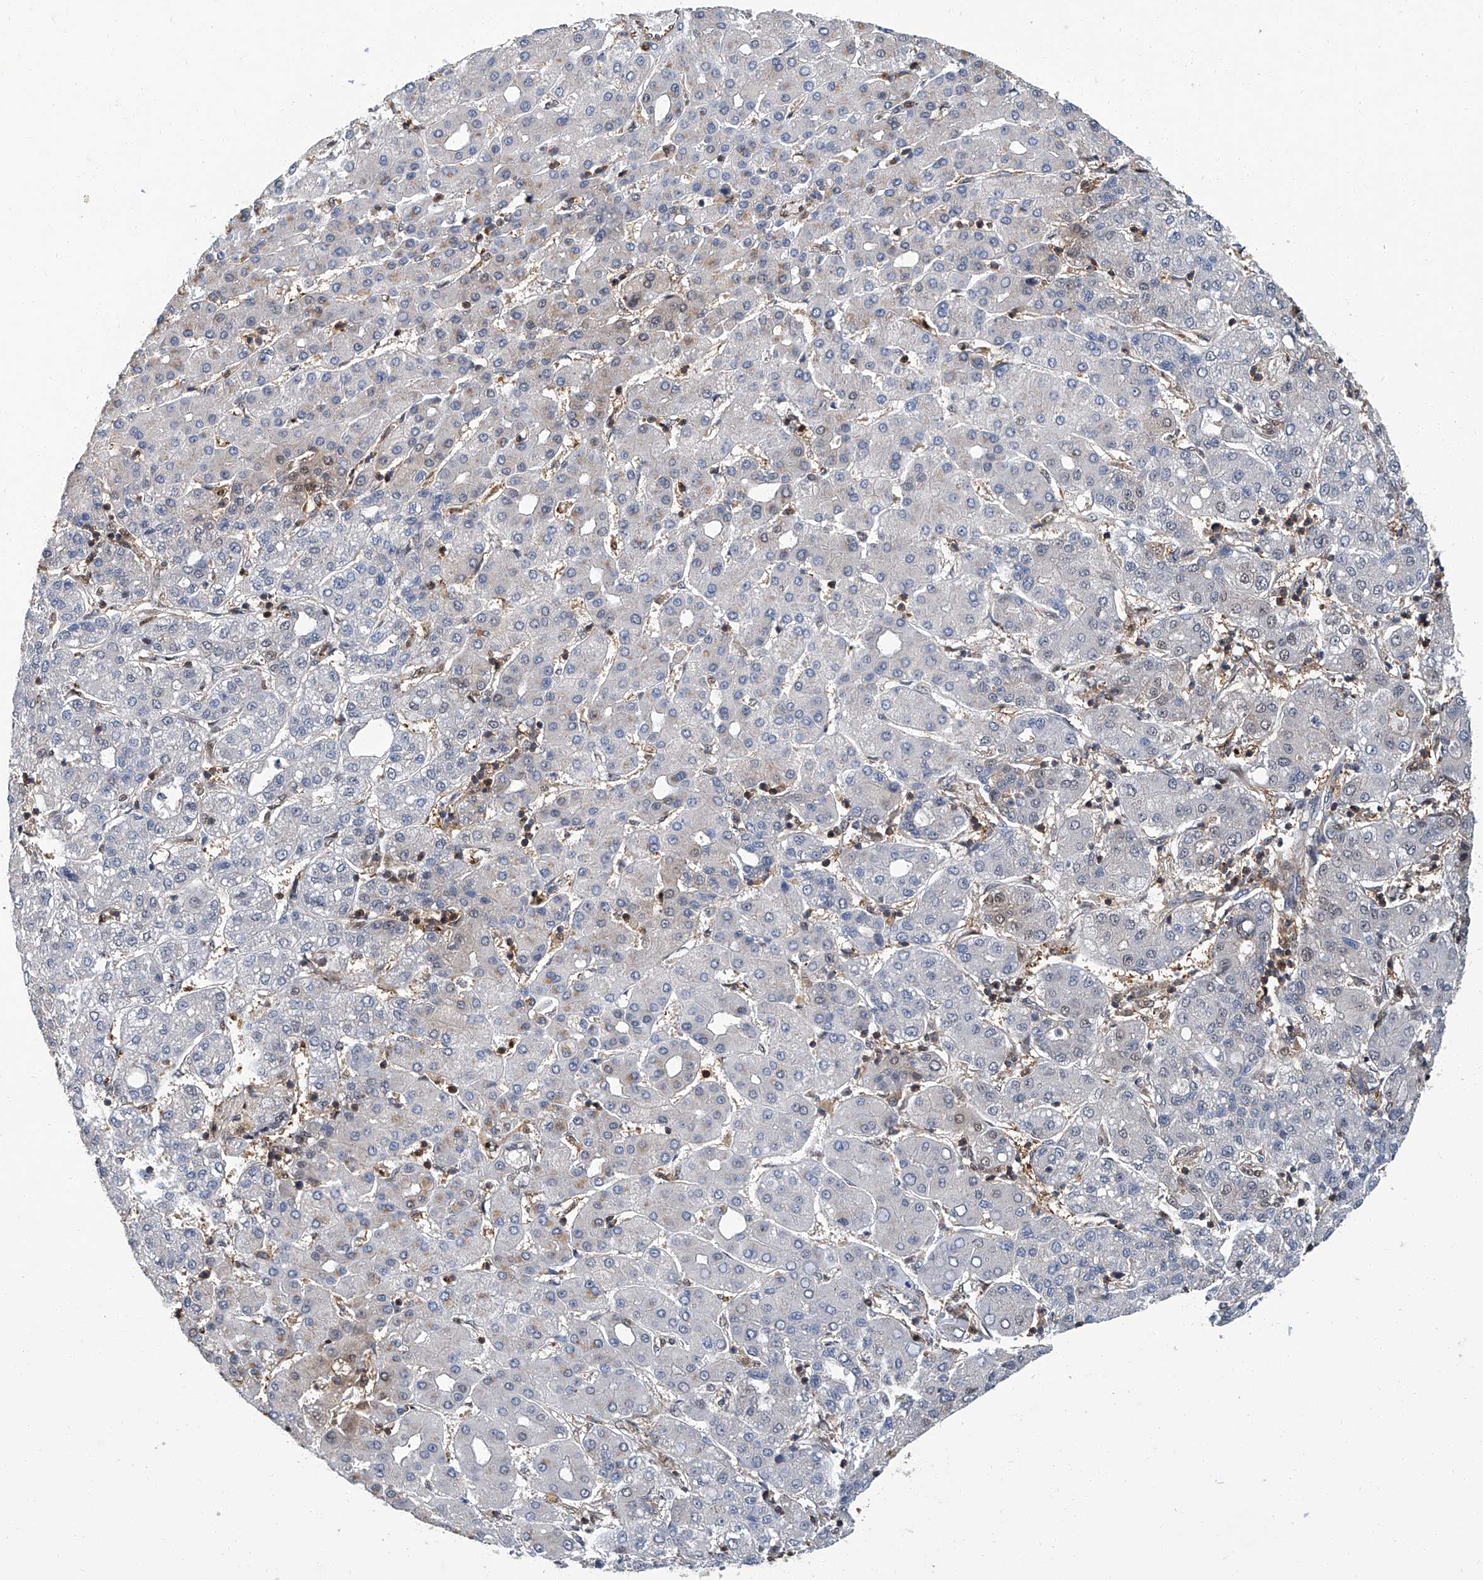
{"staining": {"intensity": "negative", "quantity": "none", "location": "none"}, "tissue": "liver cancer", "cell_type": "Tumor cells", "image_type": "cancer", "snomed": [{"axis": "morphology", "description": "Carcinoma, Hepatocellular, NOS"}, {"axis": "topography", "description": "Liver"}], "caption": "The histopathology image shows no significant expression in tumor cells of liver hepatocellular carcinoma.", "gene": "PSMB10", "patient": {"sex": "male", "age": 65}}